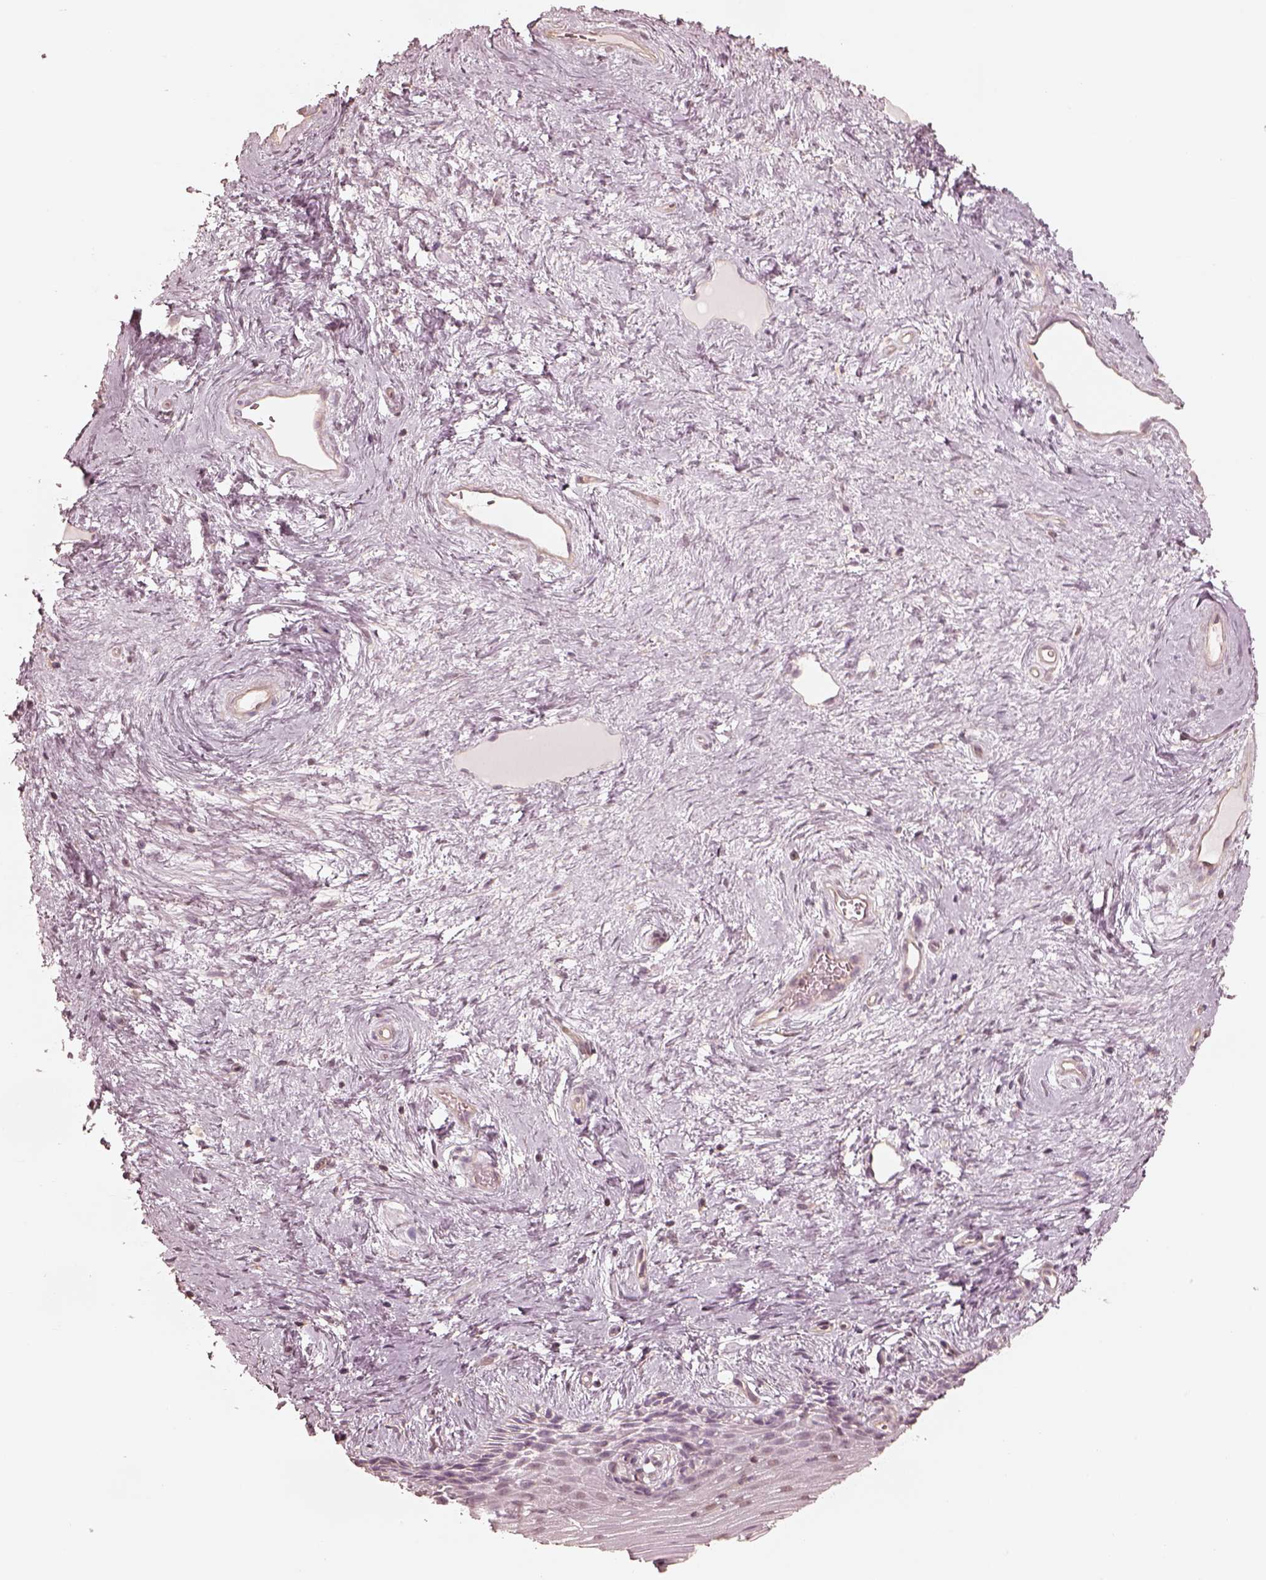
{"staining": {"intensity": "negative", "quantity": "none", "location": "none"}, "tissue": "vagina", "cell_type": "Squamous epithelial cells", "image_type": "normal", "snomed": [{"axis": "morphology", "description": "Normal tissue, NOS"}, {"axis": "topography", "description": "Vagina"}], "caption": "Squamous epithelial cells are negative for brown protein staining in benign vagina. Nuclei are stained in blue.", "gene": "KIF5C", "patient": {"sex": "female", "age": 45}}